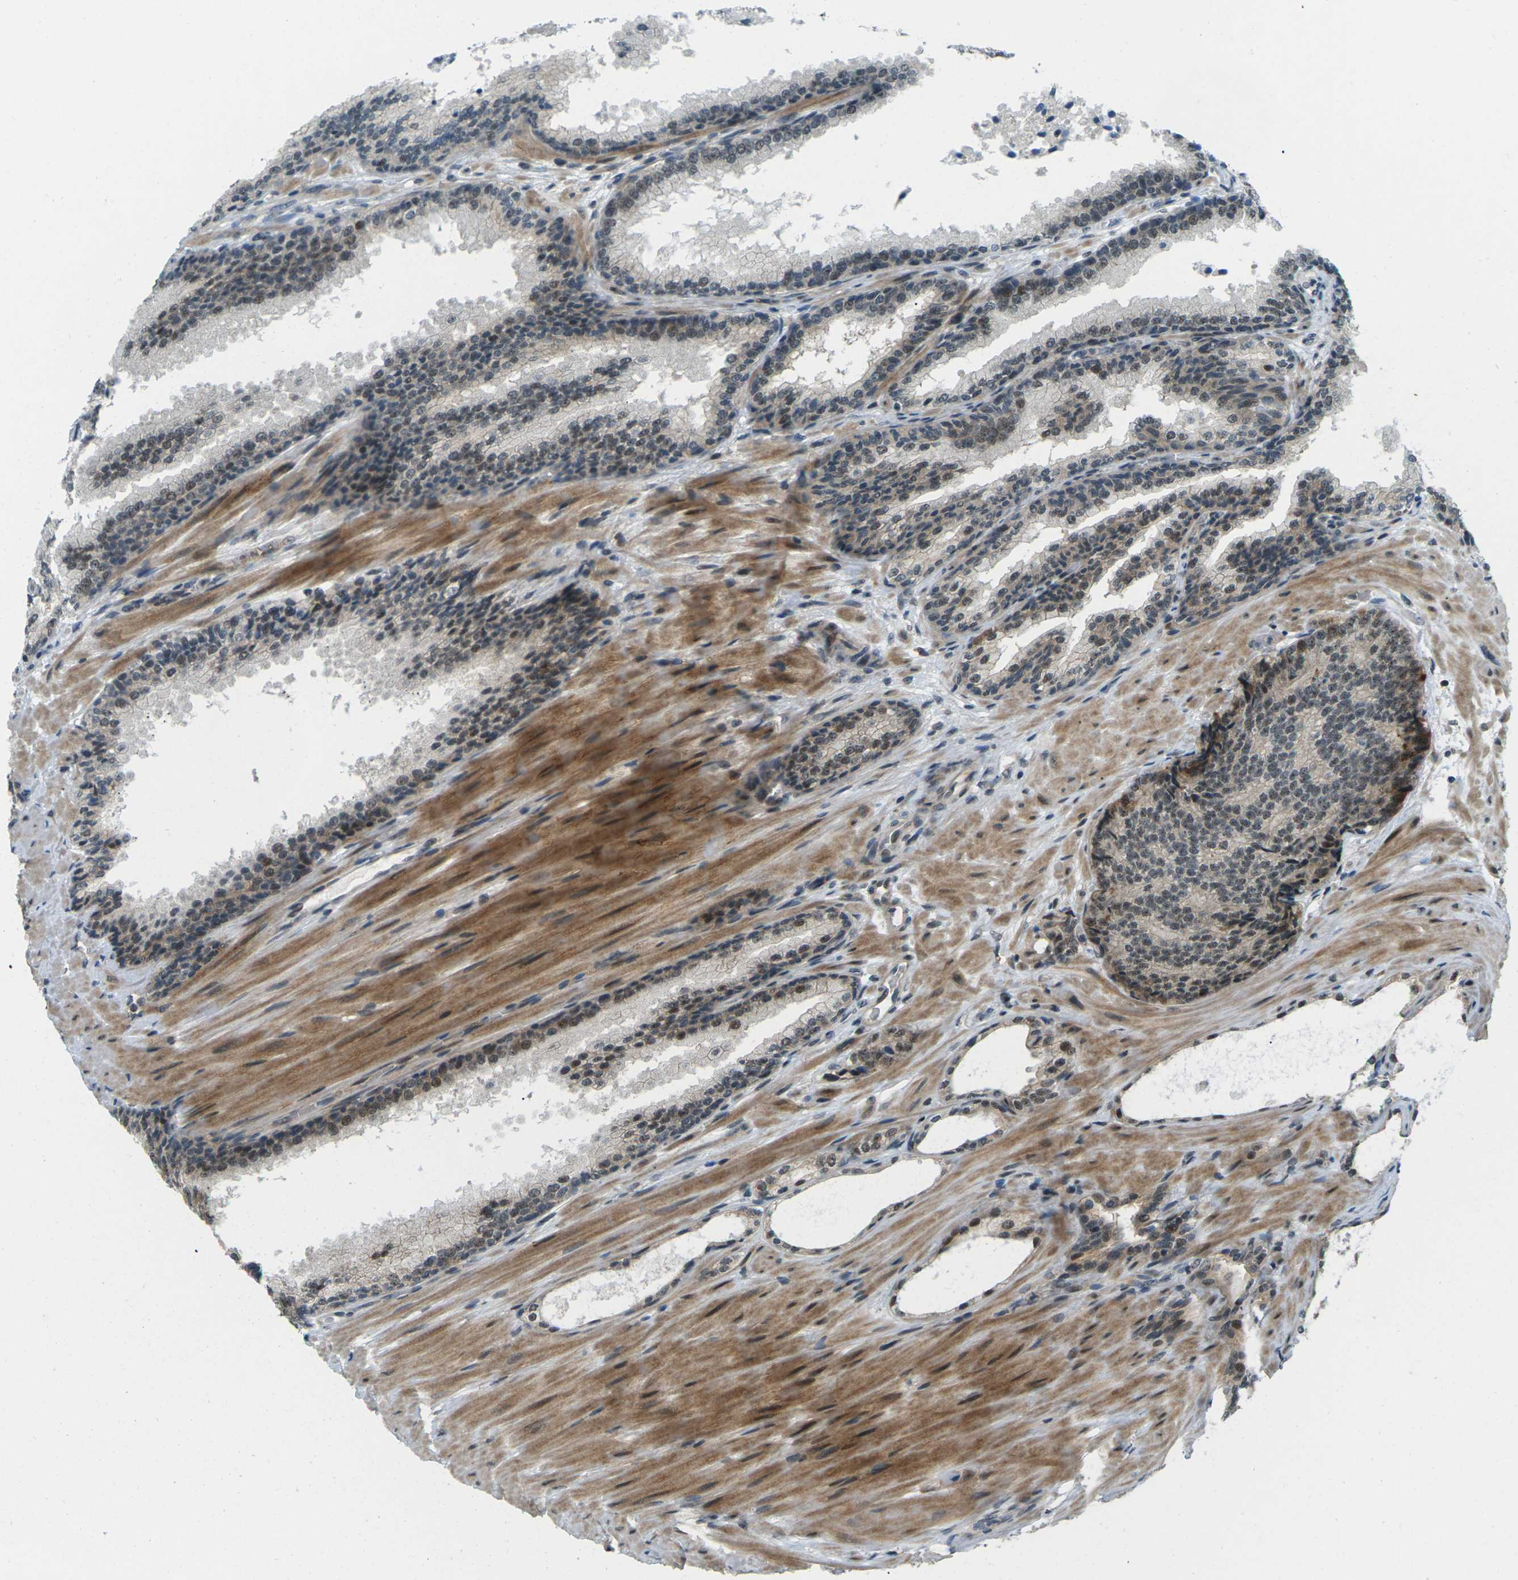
{"staining": {"intensity": "moderate", "quantity": ">75%", "location": "cytoplasmic/membranous,nuclear"}, "tissue": "prostate cancer", "cell_type": "Tumor cells", "image_type": "cancer", "snomed": [{"axis": "morphology", "description": "Adenocarcinoma, High grade"}, {"axis": "topography", "description": "Prostate"}], "caption": "A medium amount of moderate cytoplasmic/membranous and nuclear positivity is seen in about >75% of tumor cells in prostate cancer tissue.", "gene": "UBE2S", "patient": {"sex": "male", "age": 61}}